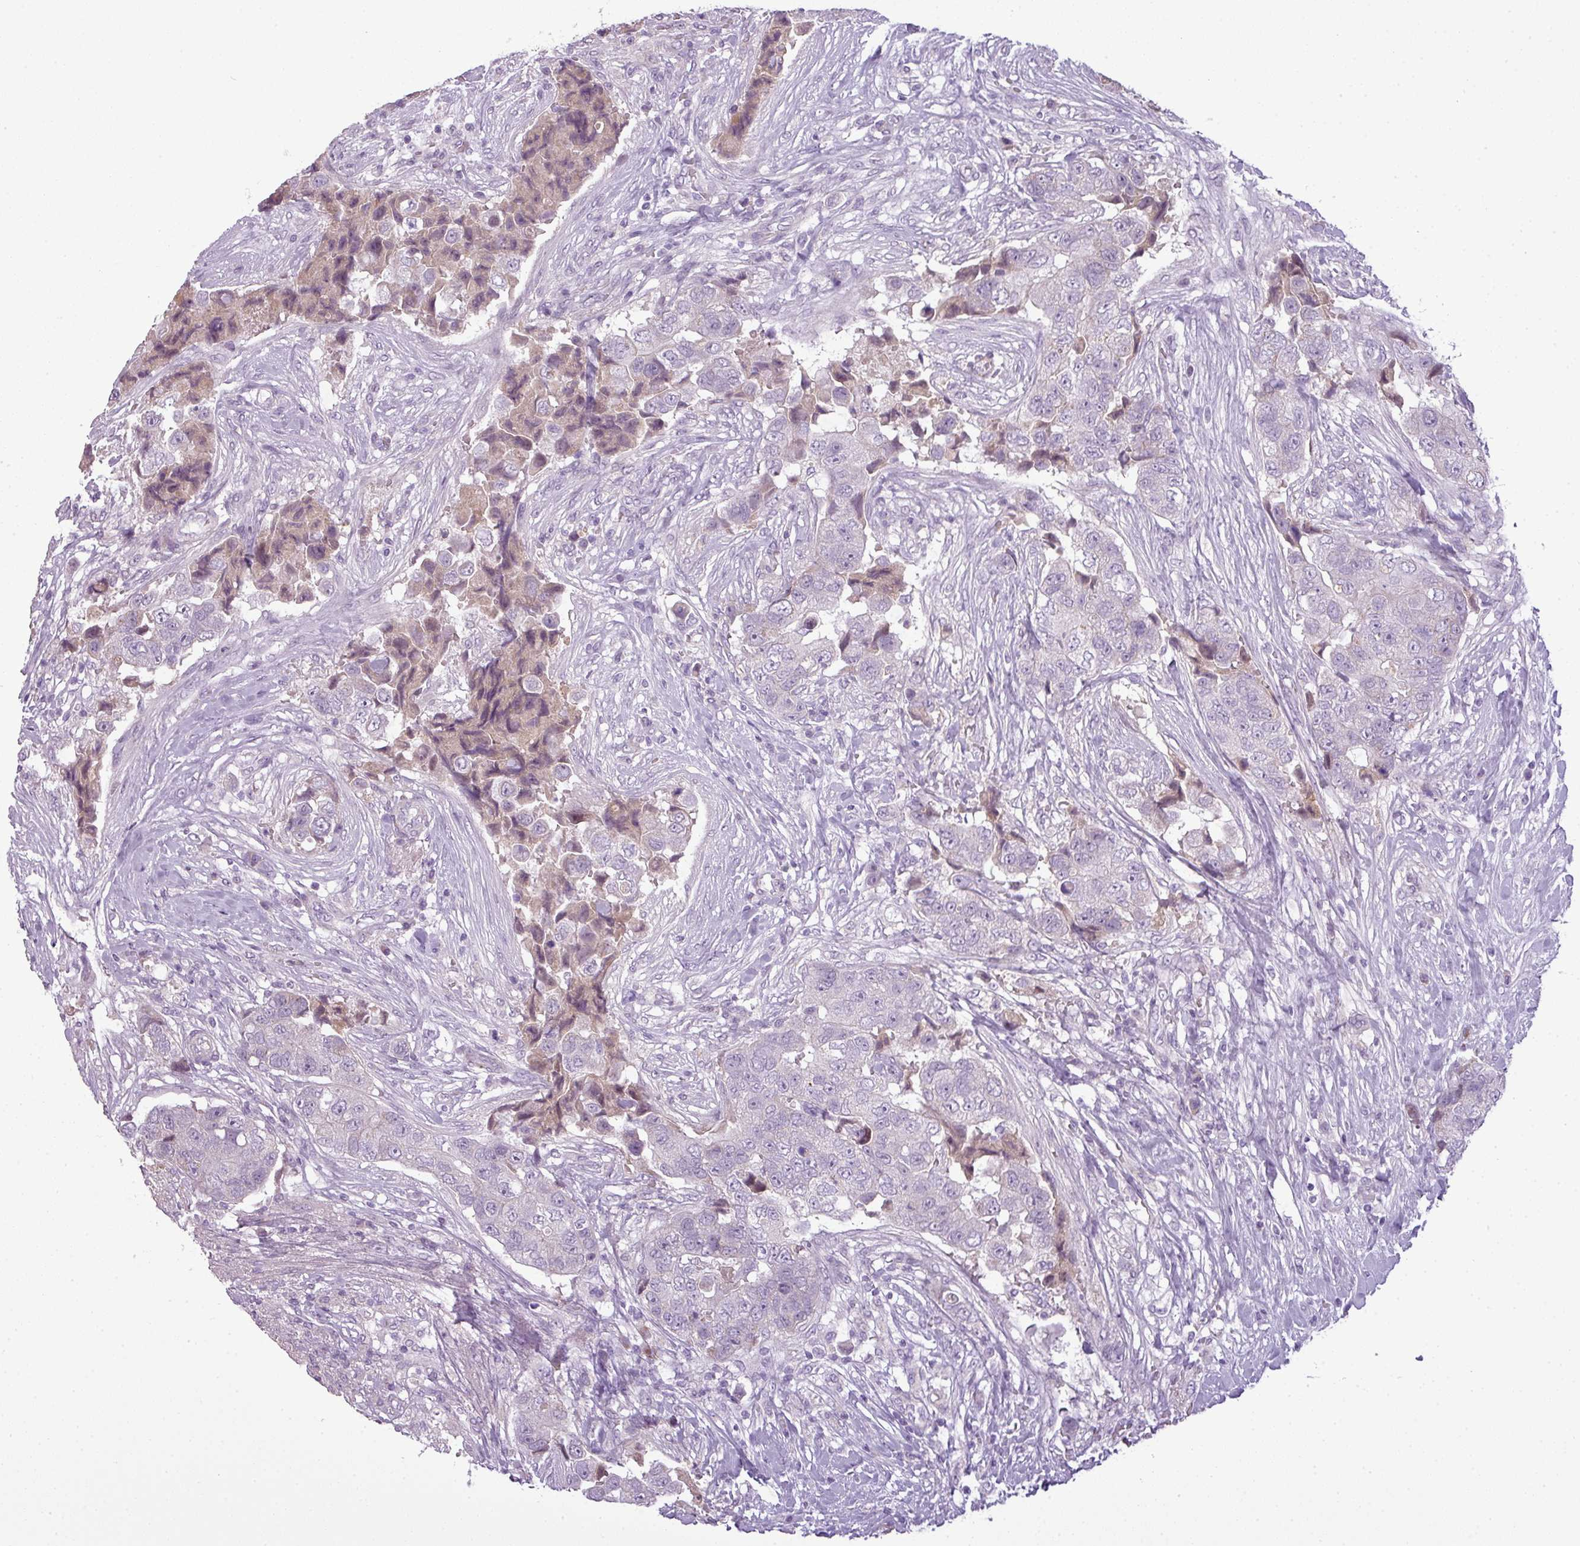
{"staining": {"intensity": "moderate", "quantity": "<25%", "location": "cytoplasmic/membranous"}, "tissue": "breast cancer", "cell_type": "Tumor cells", "image_type": "cancer", "snomed": [{"axis": "morphology", "description": "Normal tissue, NOS"}, {"axis": "morphology", "description": "Duct carcinoma"}, {"axis": "topography", "description": "Breast"}], "caption": "A low amount of moderate cytoplasmic/membranous expression is identified in about <25% of tumor cells in breast infiltrating ductal carcinoma tissue. The staining was performed using DAB (3,3'-diaminobenzidine), with brown indicating positive protein expression. Nuclei are stained blue with hematoxylin.", "gene": "C4B", "patient": {"sex": "female", "age": 62}}